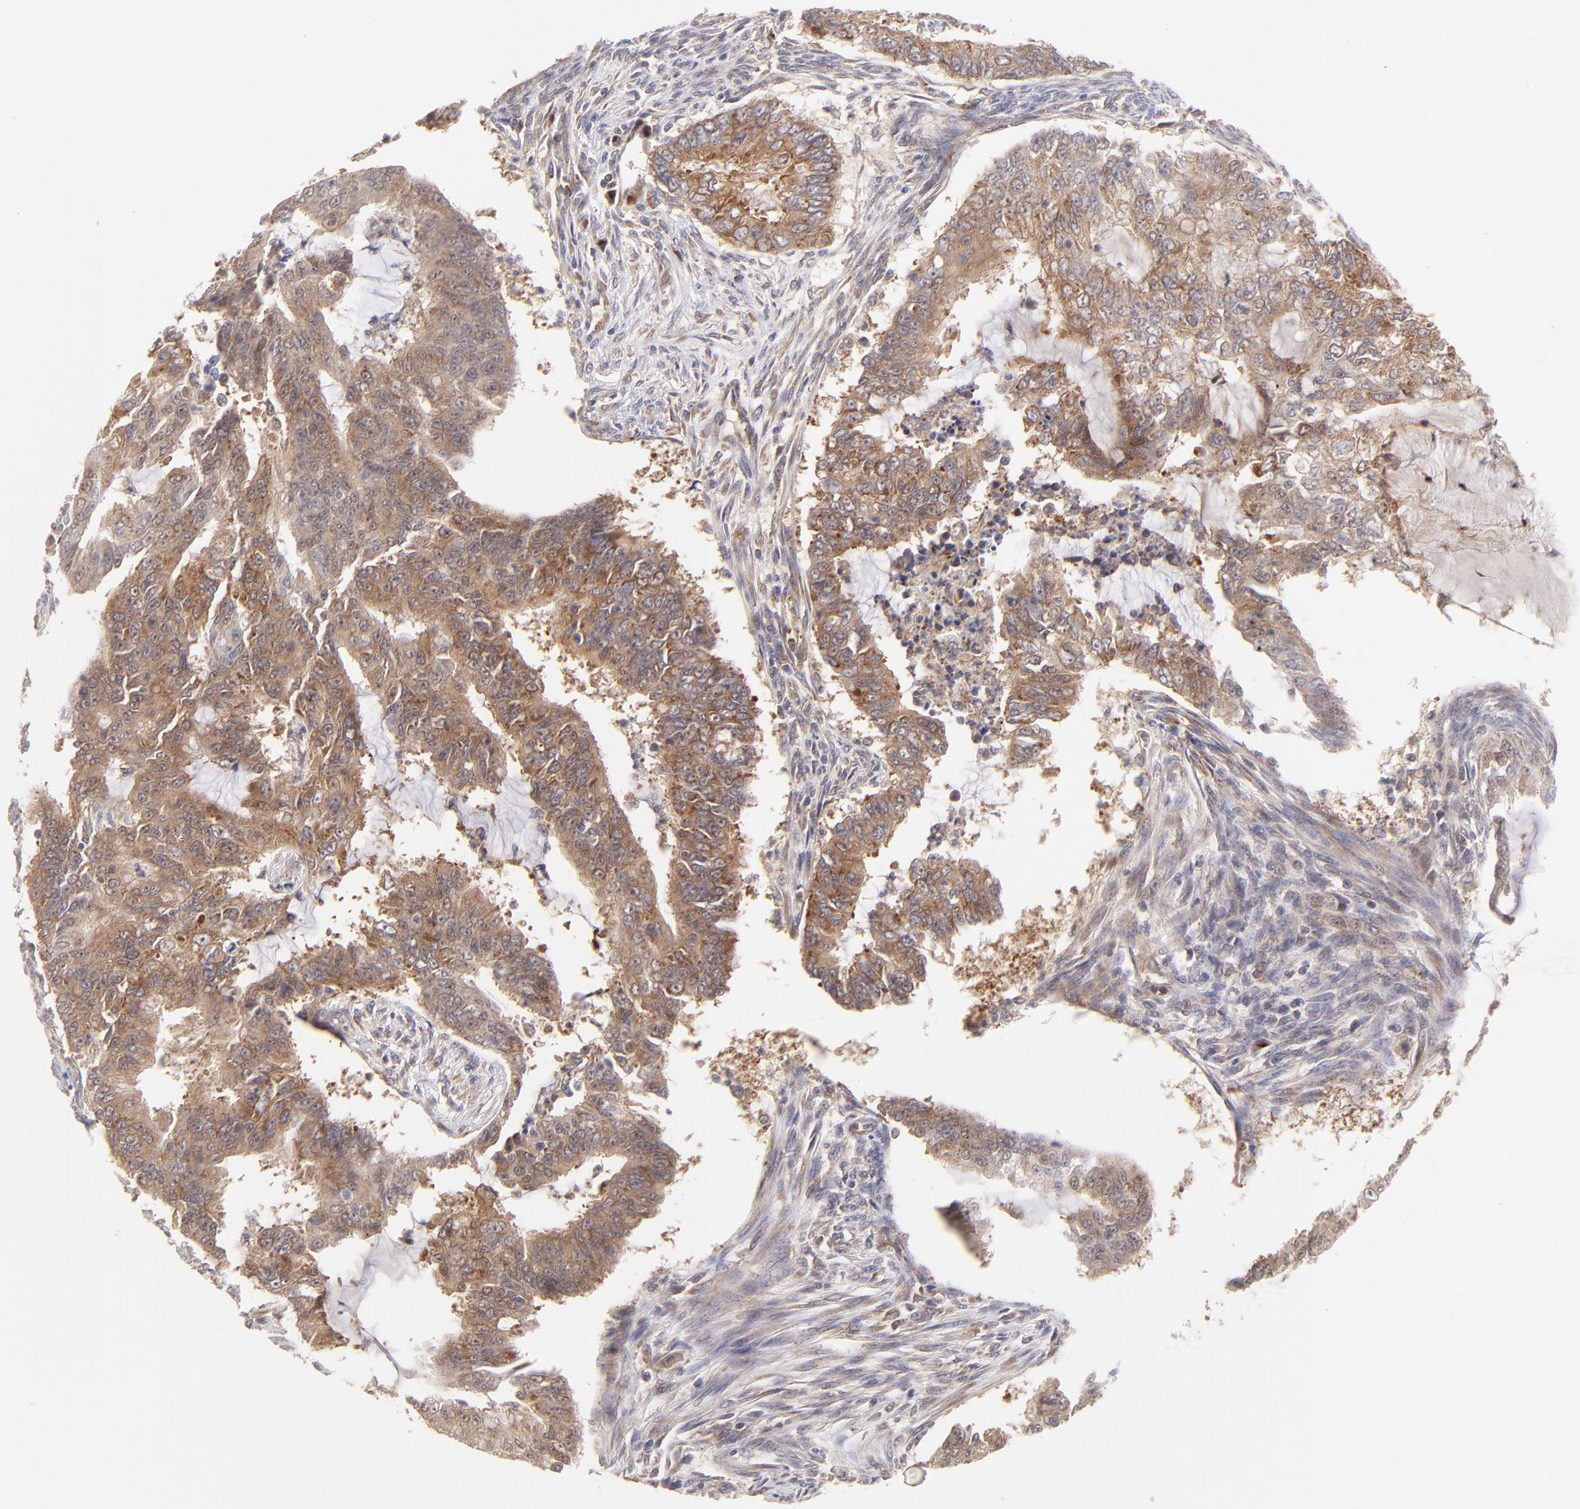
{"staining": {"intensity": "moderate", "quantity": ">75%", "location": "cytoplasmic/membranous"}, "tissue": "endometrial cancer", "cell_type": "Tumor cells", "image_type": "cancer", "snomed": [{"axis": "morphology", "description": "Adenocarcinoma, NOS"}, {"axis": "topography", "description": "Endometrium"}], "caption": "Adenocarcinoma (endometrial) stained with immunohistochemistry (IHC) displays moderate cytoplasmic/membranous staining in about >75% of tumor cells.", "gene": "TNRC6B", "patient": {"sex": "female", "age": 75}}